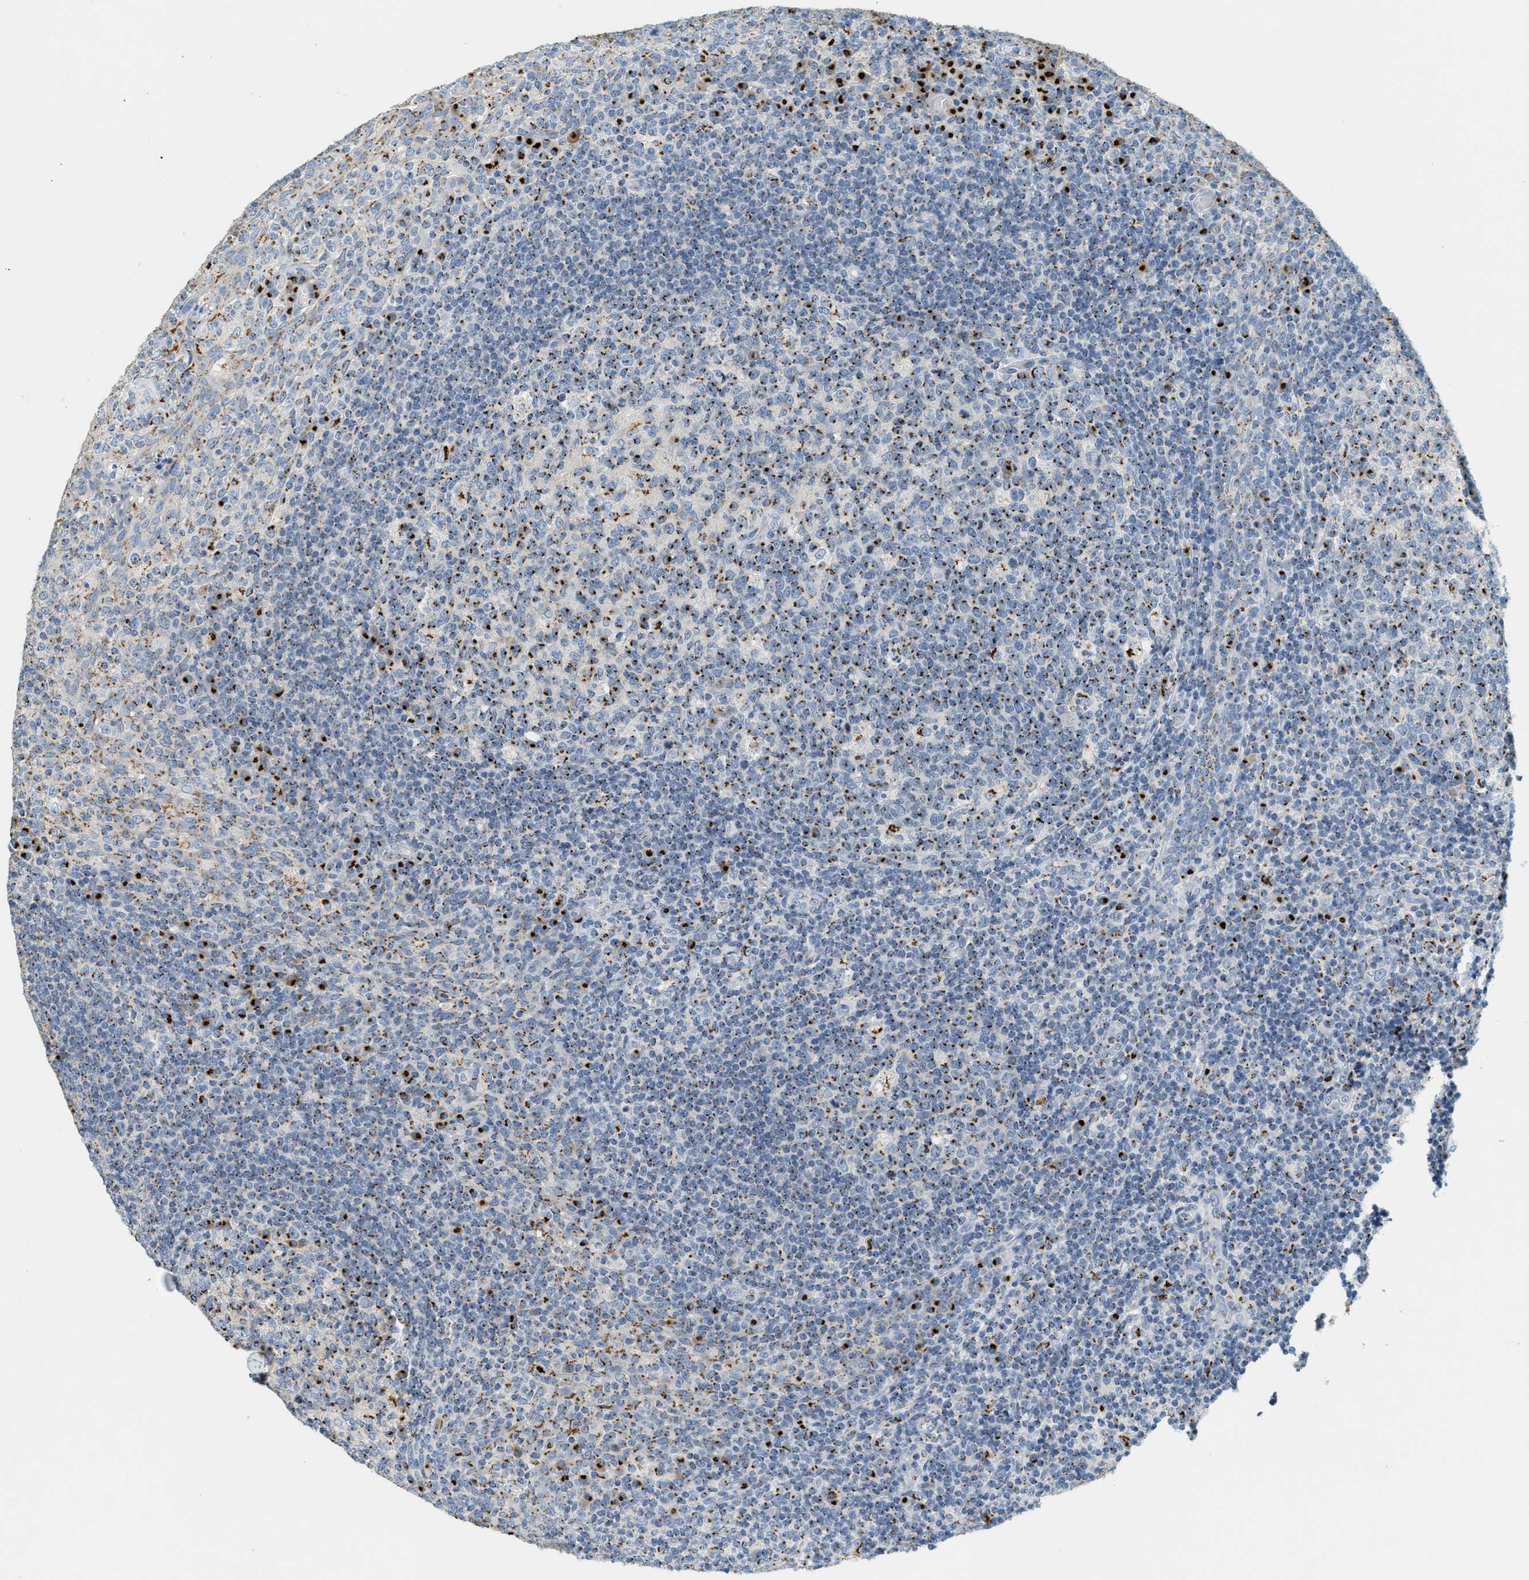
{"staining": {"intensity": "strong", "quantity": "25%-75%", "location": "cytoplasmic/membranous"}, "tissue": "tonsil", "cell_type": "Germinal center cells", "image_type": "normal", "snomed": [{"axis": "morphology", "description": "Normal tissue, NOS"}, {"axis": "topography", "description": "Tonsil"}], "caption": "This histopathology image exhibits IHC staining of benign tonsil, with high strong cytoplasmic/membranous expression in approximately 25%-75% of germinal center cells.", "gene": "ENTPD4", "patient": {"sex": "female", "age": 19}}